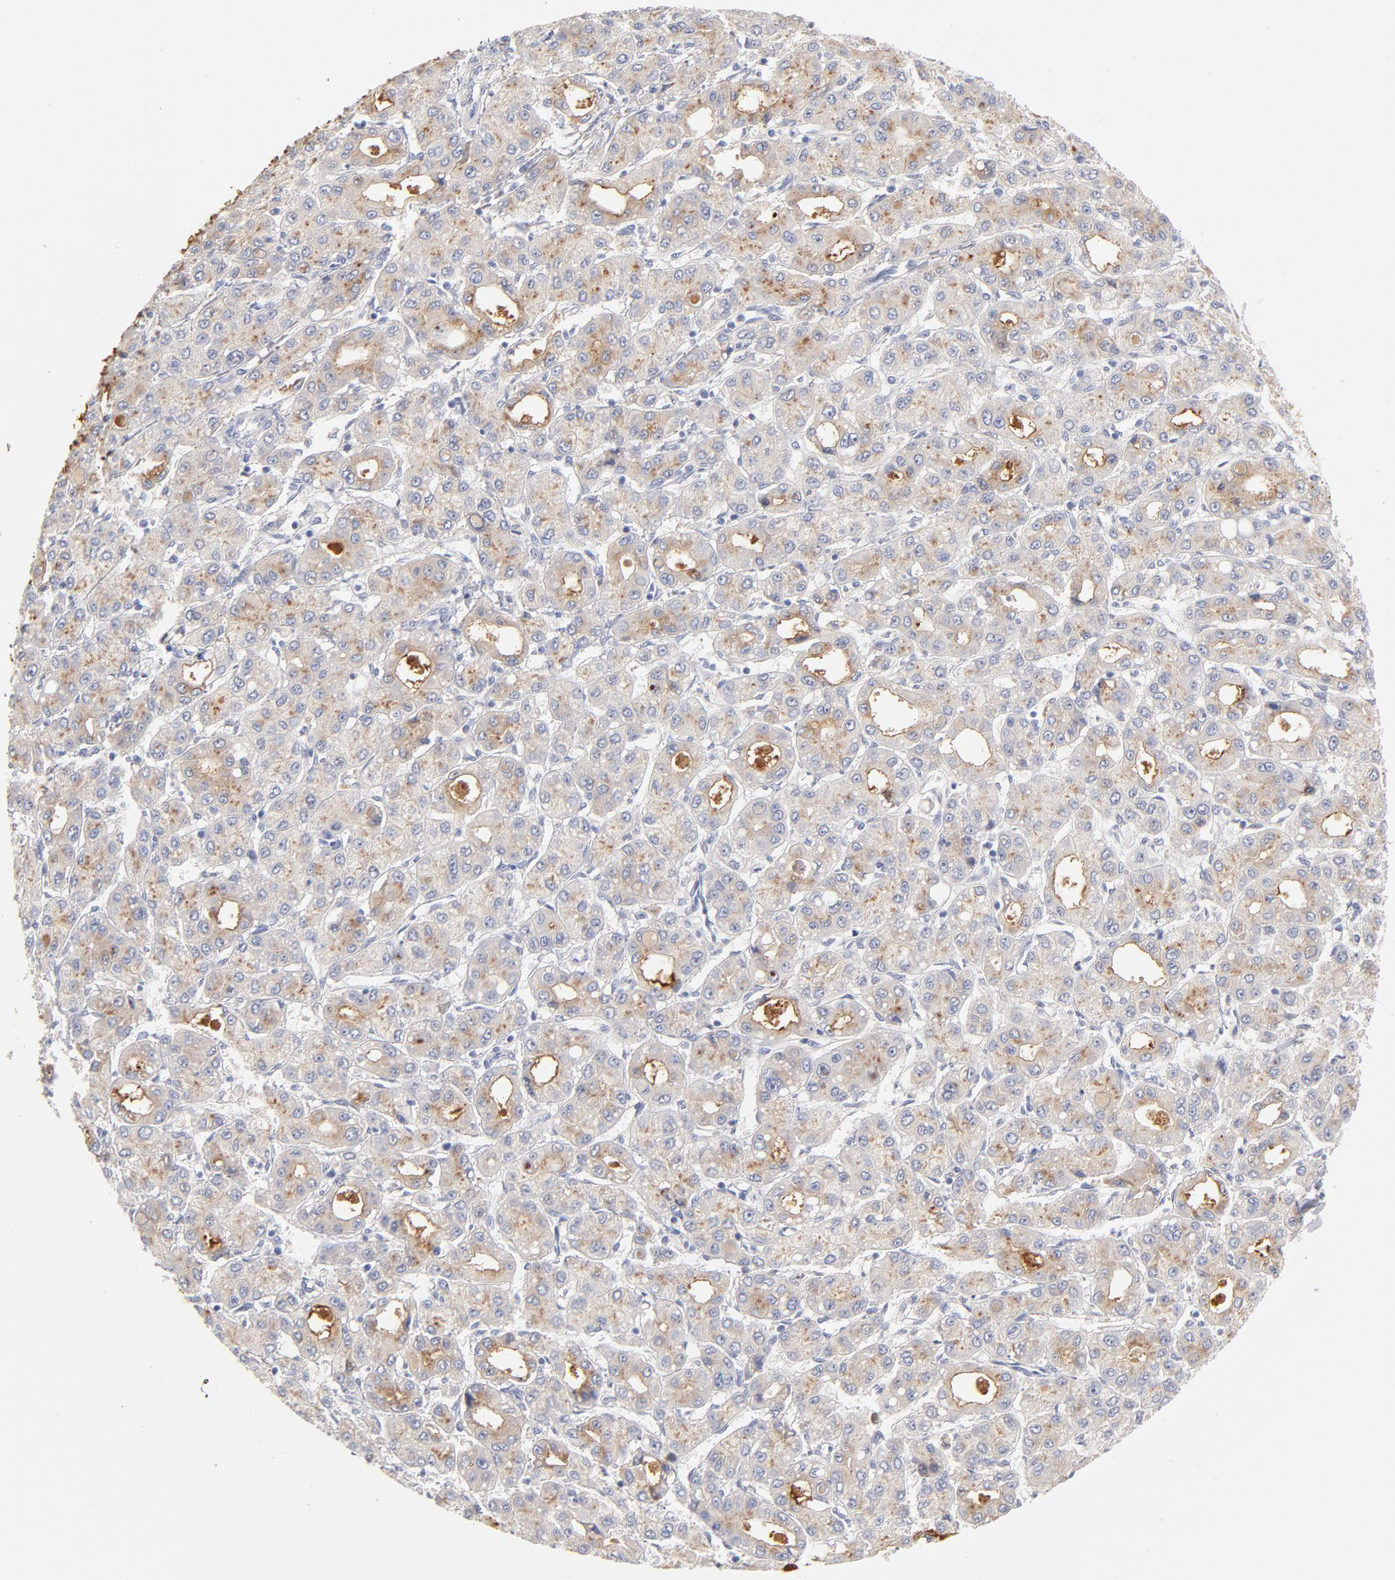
{"staining": {"intensity": "weak", "quantity": "25%-75%", "location": "cytoplasmic/membranous"}, "tissue": "liver cancer", "cell_type": "Tumor cells", "image_type": "cancer", "snomed": [{"axis": "morphology", "description": "Carcinoma, Hepatocellular, NOS"}, {"axis": "topography", "description": "Liver"}], "caption": "This photomicrograph exhibits immunohistochemistry staining of liver cancer, with low weak cytoplasmic/membranous positivity in about 25%-75% of tumor cells.", "gene": "C3", "patient": {"sex": "male", "age": 69}}